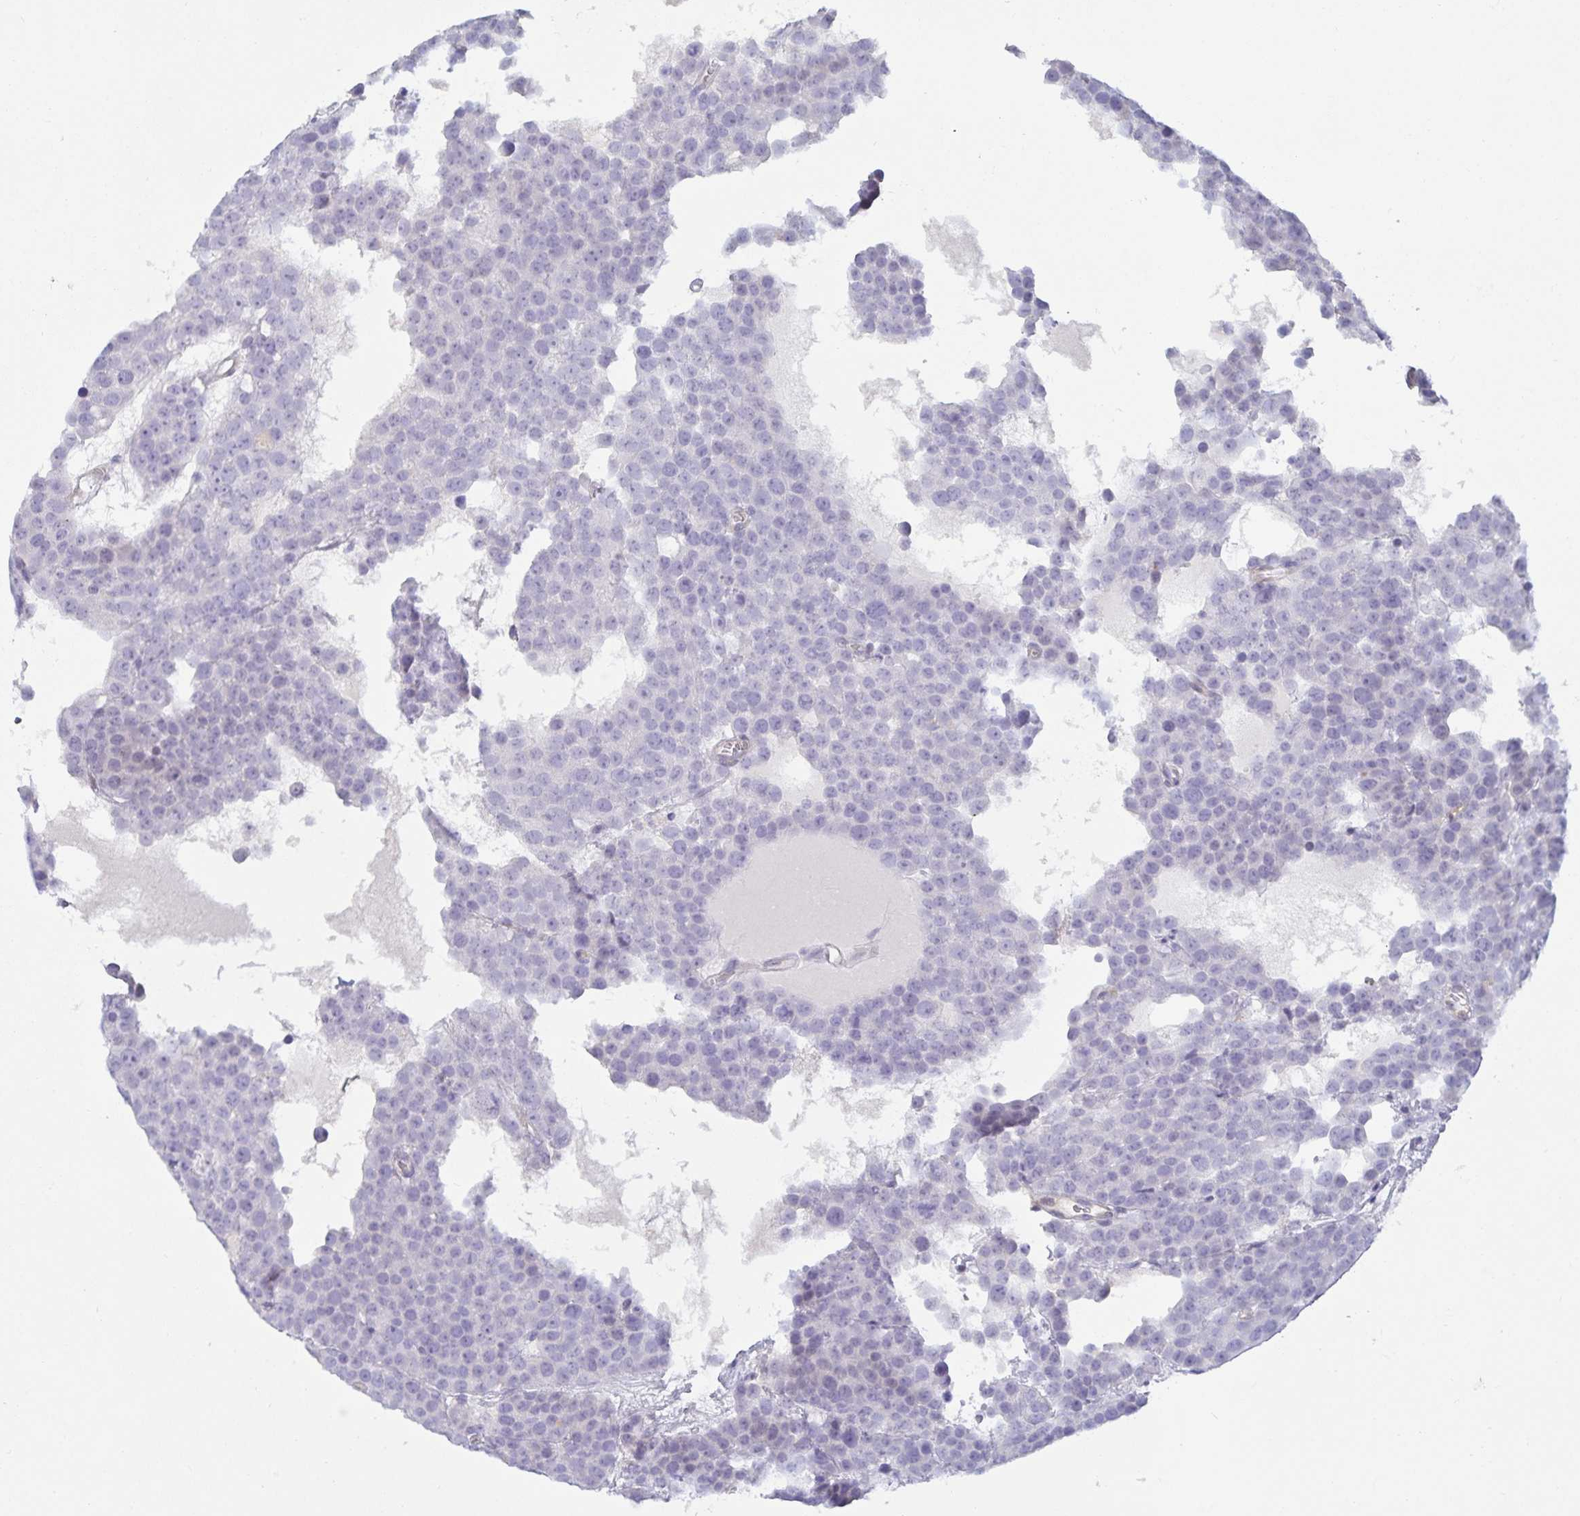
{"staining": {"intensity": "negative", "quantity": "none", "location": "none"}, "tissue": "testis cancer", "cell_type": "Tumor cells", "image_type": "cancer", "snomed": [{"axis": "morphology", "description": "Seminoma, NOS"}, {"axis": "topography", "description": "Testis"}], "caption": "Immunohistochemistry of testis cancer exhibits no staining in tumor cells.", "gene": "SPAG4", "patient": {"sex": "male", "age": 71}}